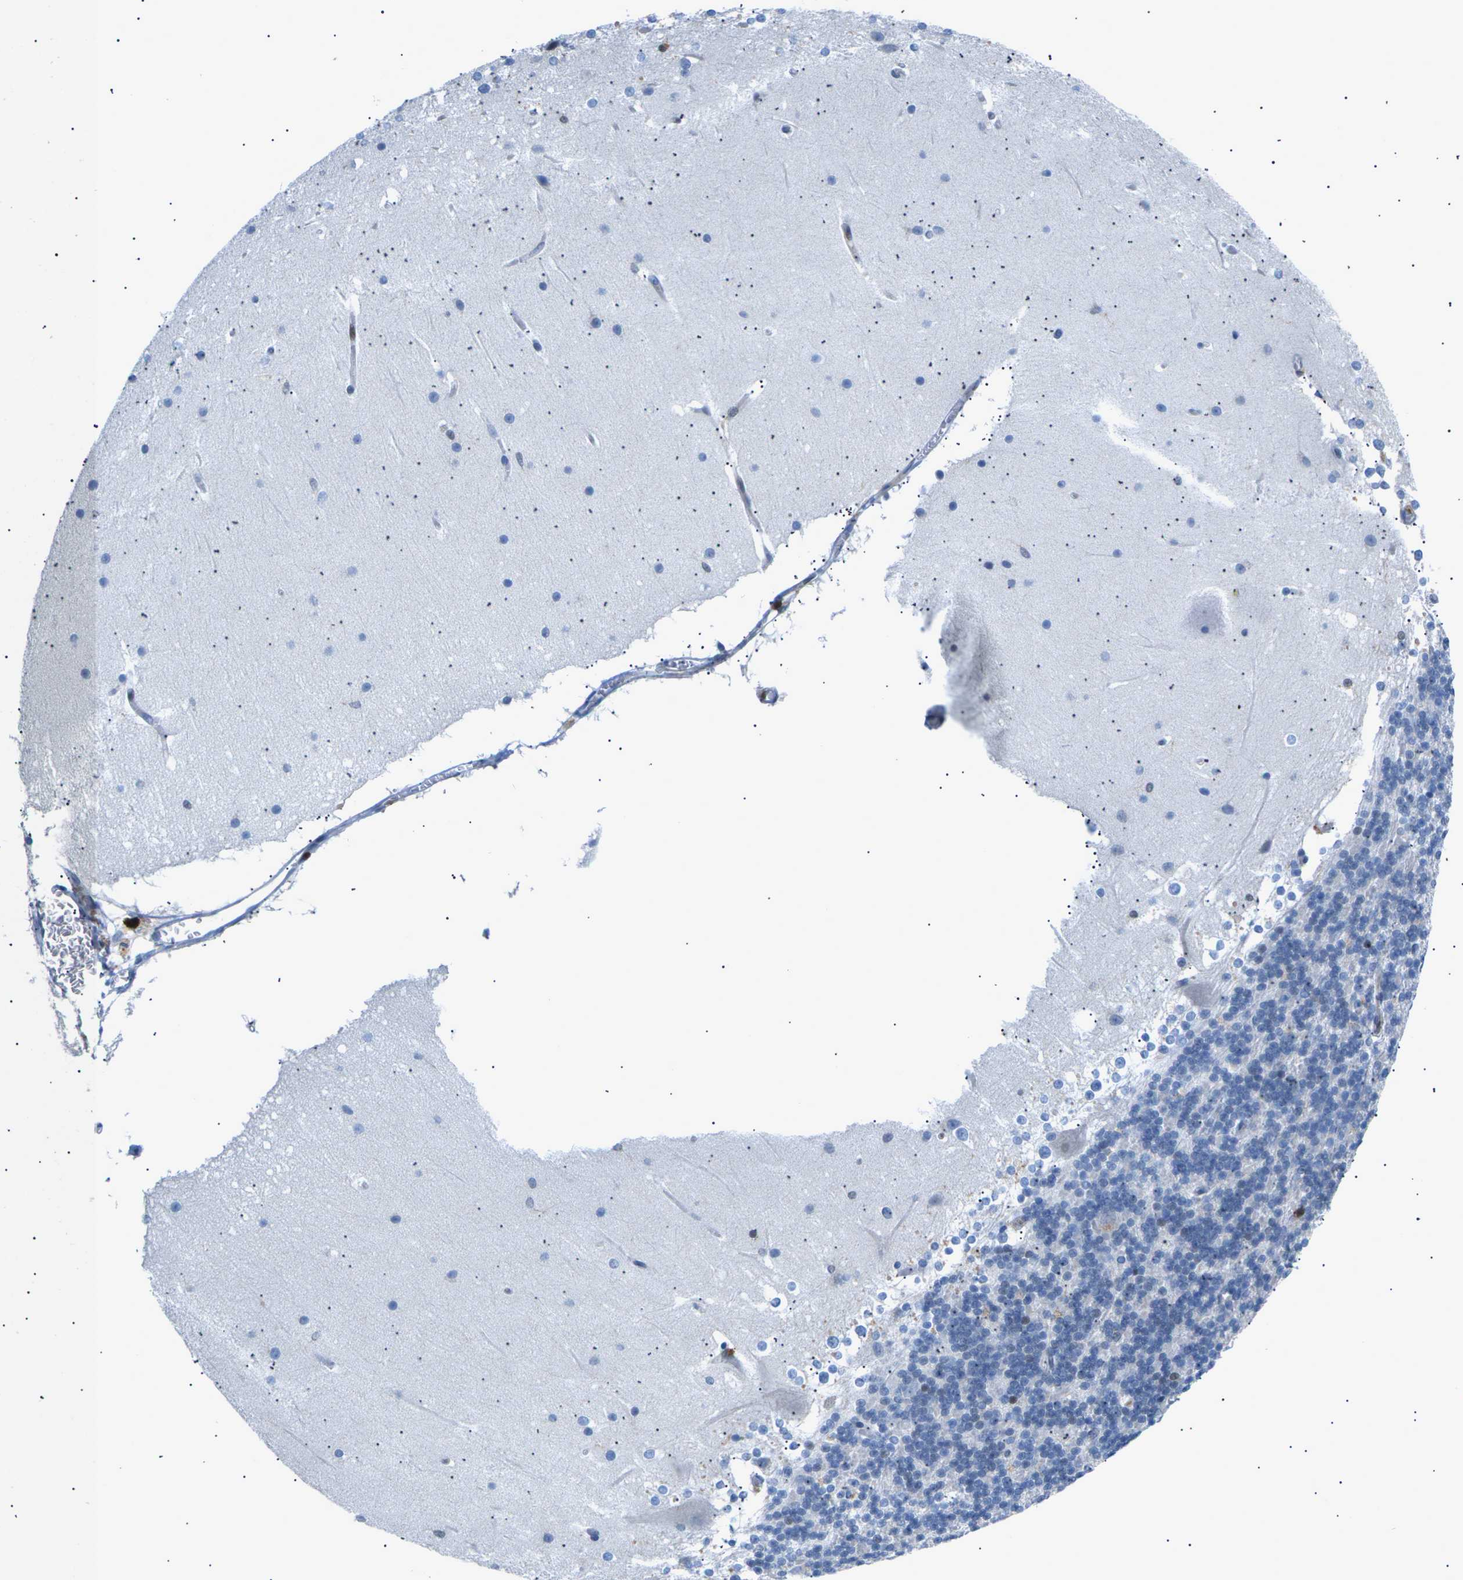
{"staining": {"intensity": "moderate", "quantity": "<25%", "location": "cytoplasmic/membranous,nuclear"}, "tissue": "cerebellum", "cell_type": "Cells in granular layer", "image_type": "normal", "snomed": [{"axis": "morphology", "description": "Normal tissue, NOS"}, {"axis": "topography", "description": "Cerebellum"}], "caption": "IHC image of unremarkable cerebellum stained for a protein (brown), which shows low levels of moderate cytoplasmic/membranous,nuclear expression in approximately <25% of cells in granular layer.", "gene": "RPS6KA3", "patient": {"sex": "female", "age": 19}}